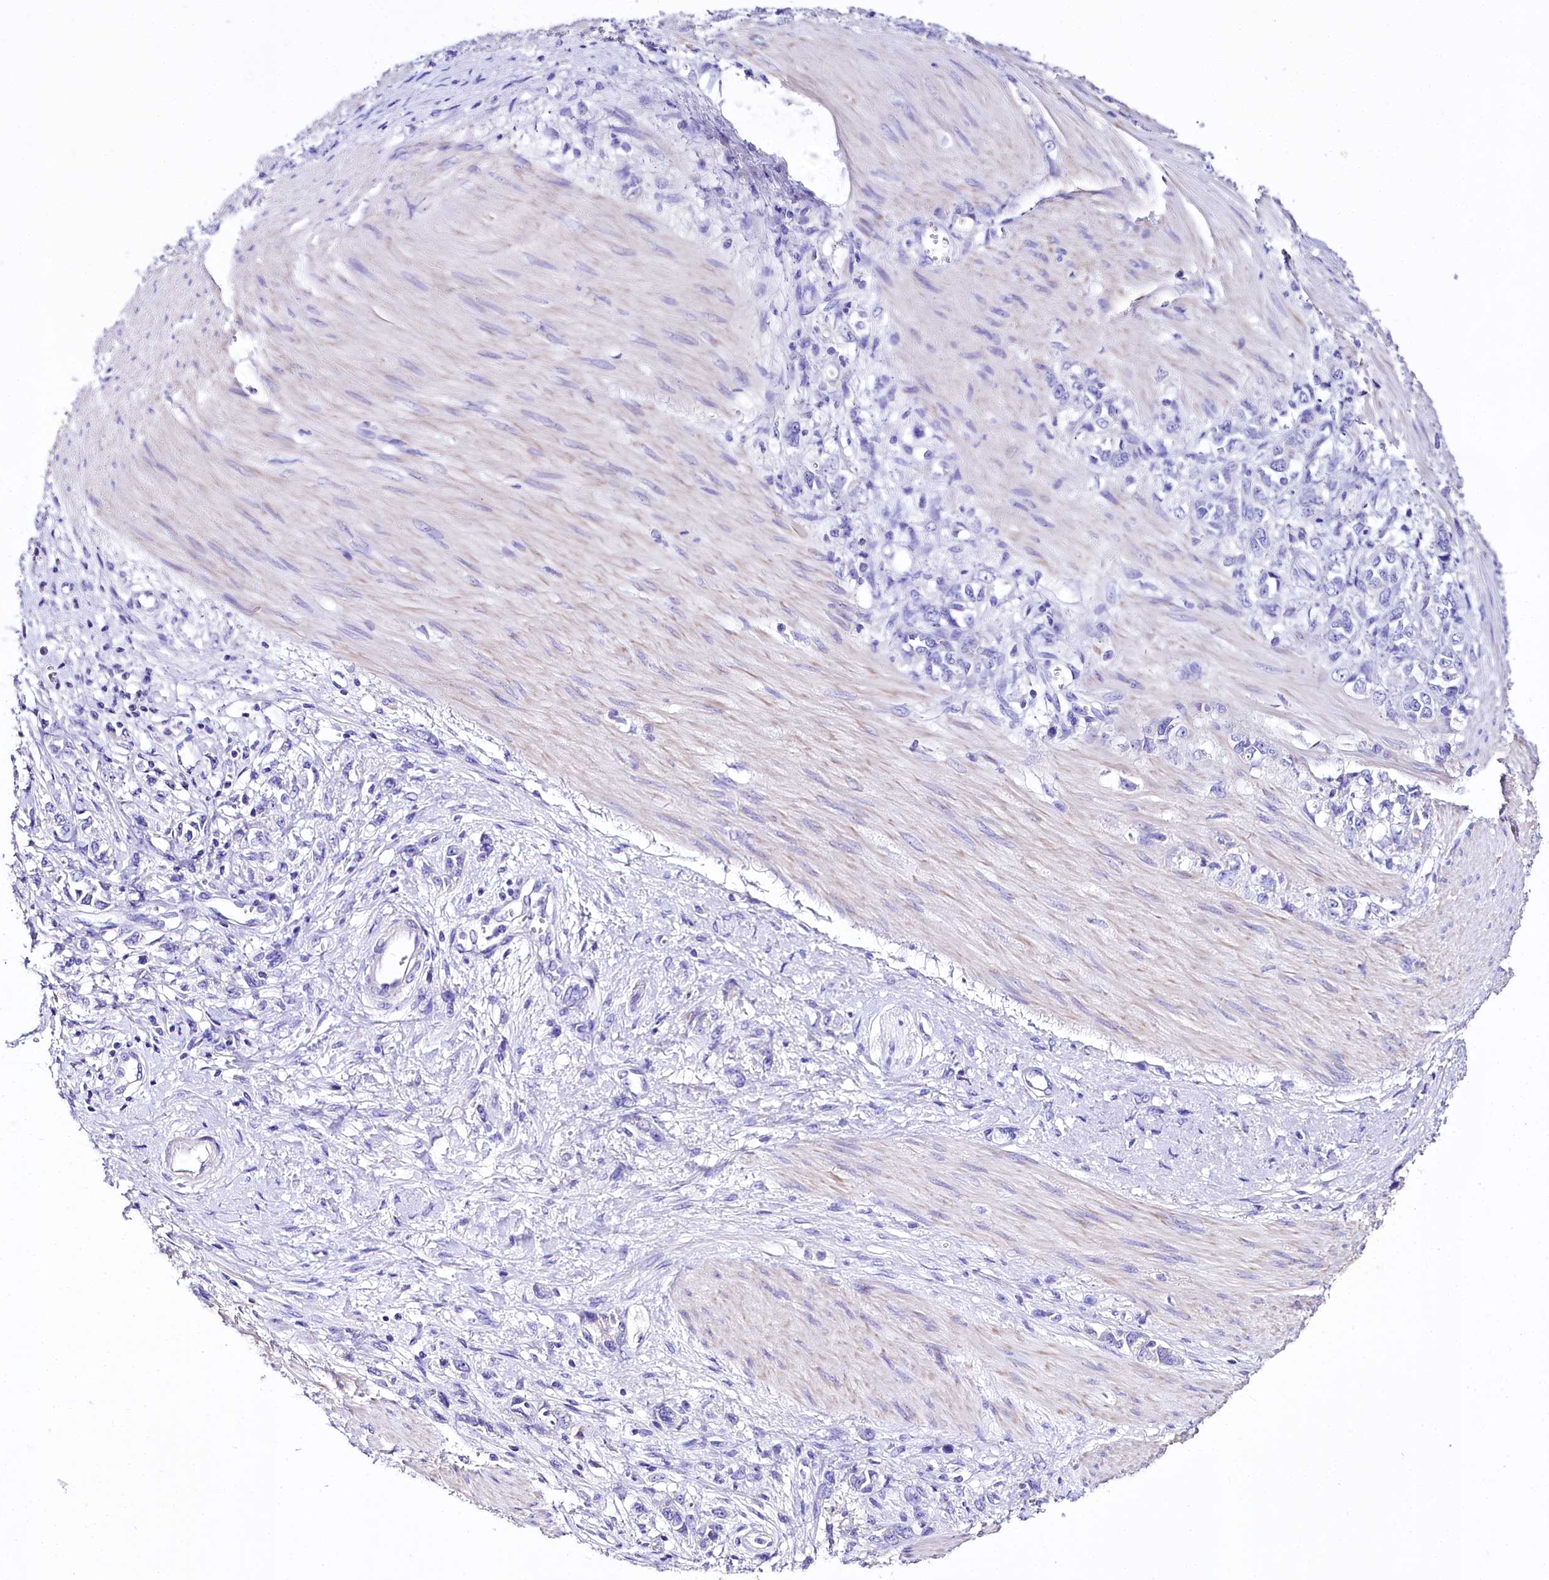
{"staining": {"intensity": "negative", "quantity": "none", "location": "none"}, "tissue": "stomach cancer", "cell_type": "Tumor cells", "image_type": "cancer", "snomed": [{"axis": "morphology", "description": "Adenocarcinoma, NOS"}, {"axis": "topography", "description": "Stomach"}], "caption": "This is a micrograph of IHC staining of adenocarcinoma (stomach), which shows no staining in tumor cells.", "gene": "A2ML1", "patient": {"sex": "female", "age": 76}}